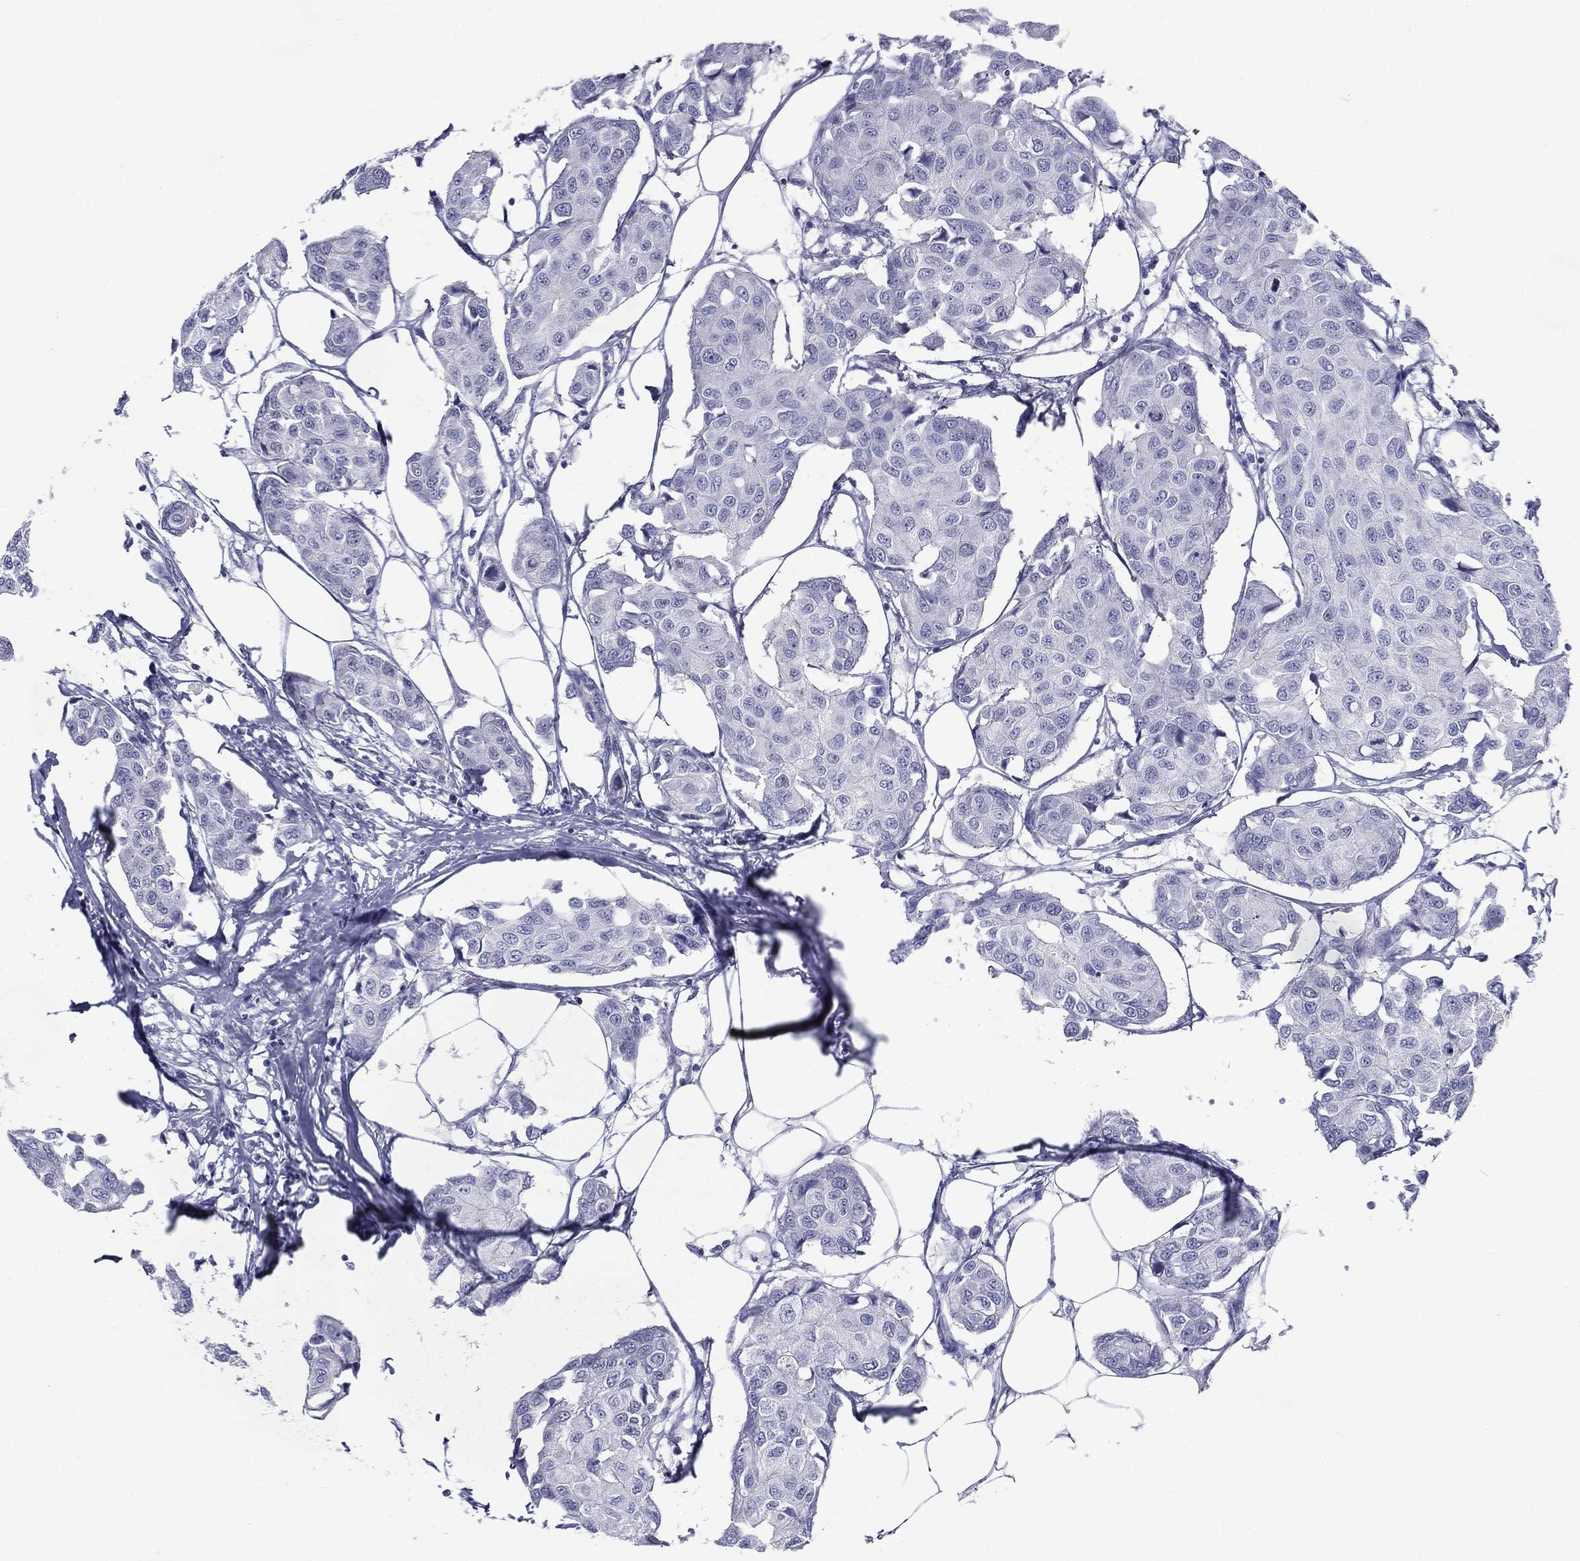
{"staining": {"intensity": "negative", "quantity": "none", "location": "none"}, "tissue": "breast cancer", "cell_type": "Tumor cells", "image_type": "cancer", "snomed": [{"axis": "morphology", "description": "Duct carcinoma"}, {"axis": "topography", "description": "Breast"}], "caption": "Immunohistochemistry (IHC) image of breast cancer (infiltrating ductal carcinoma) stained for a protein (brown), which exhibits no staining in tumor cells.", "gene": "KIF2C", "patient": {"sex": "female", "age": 80}}